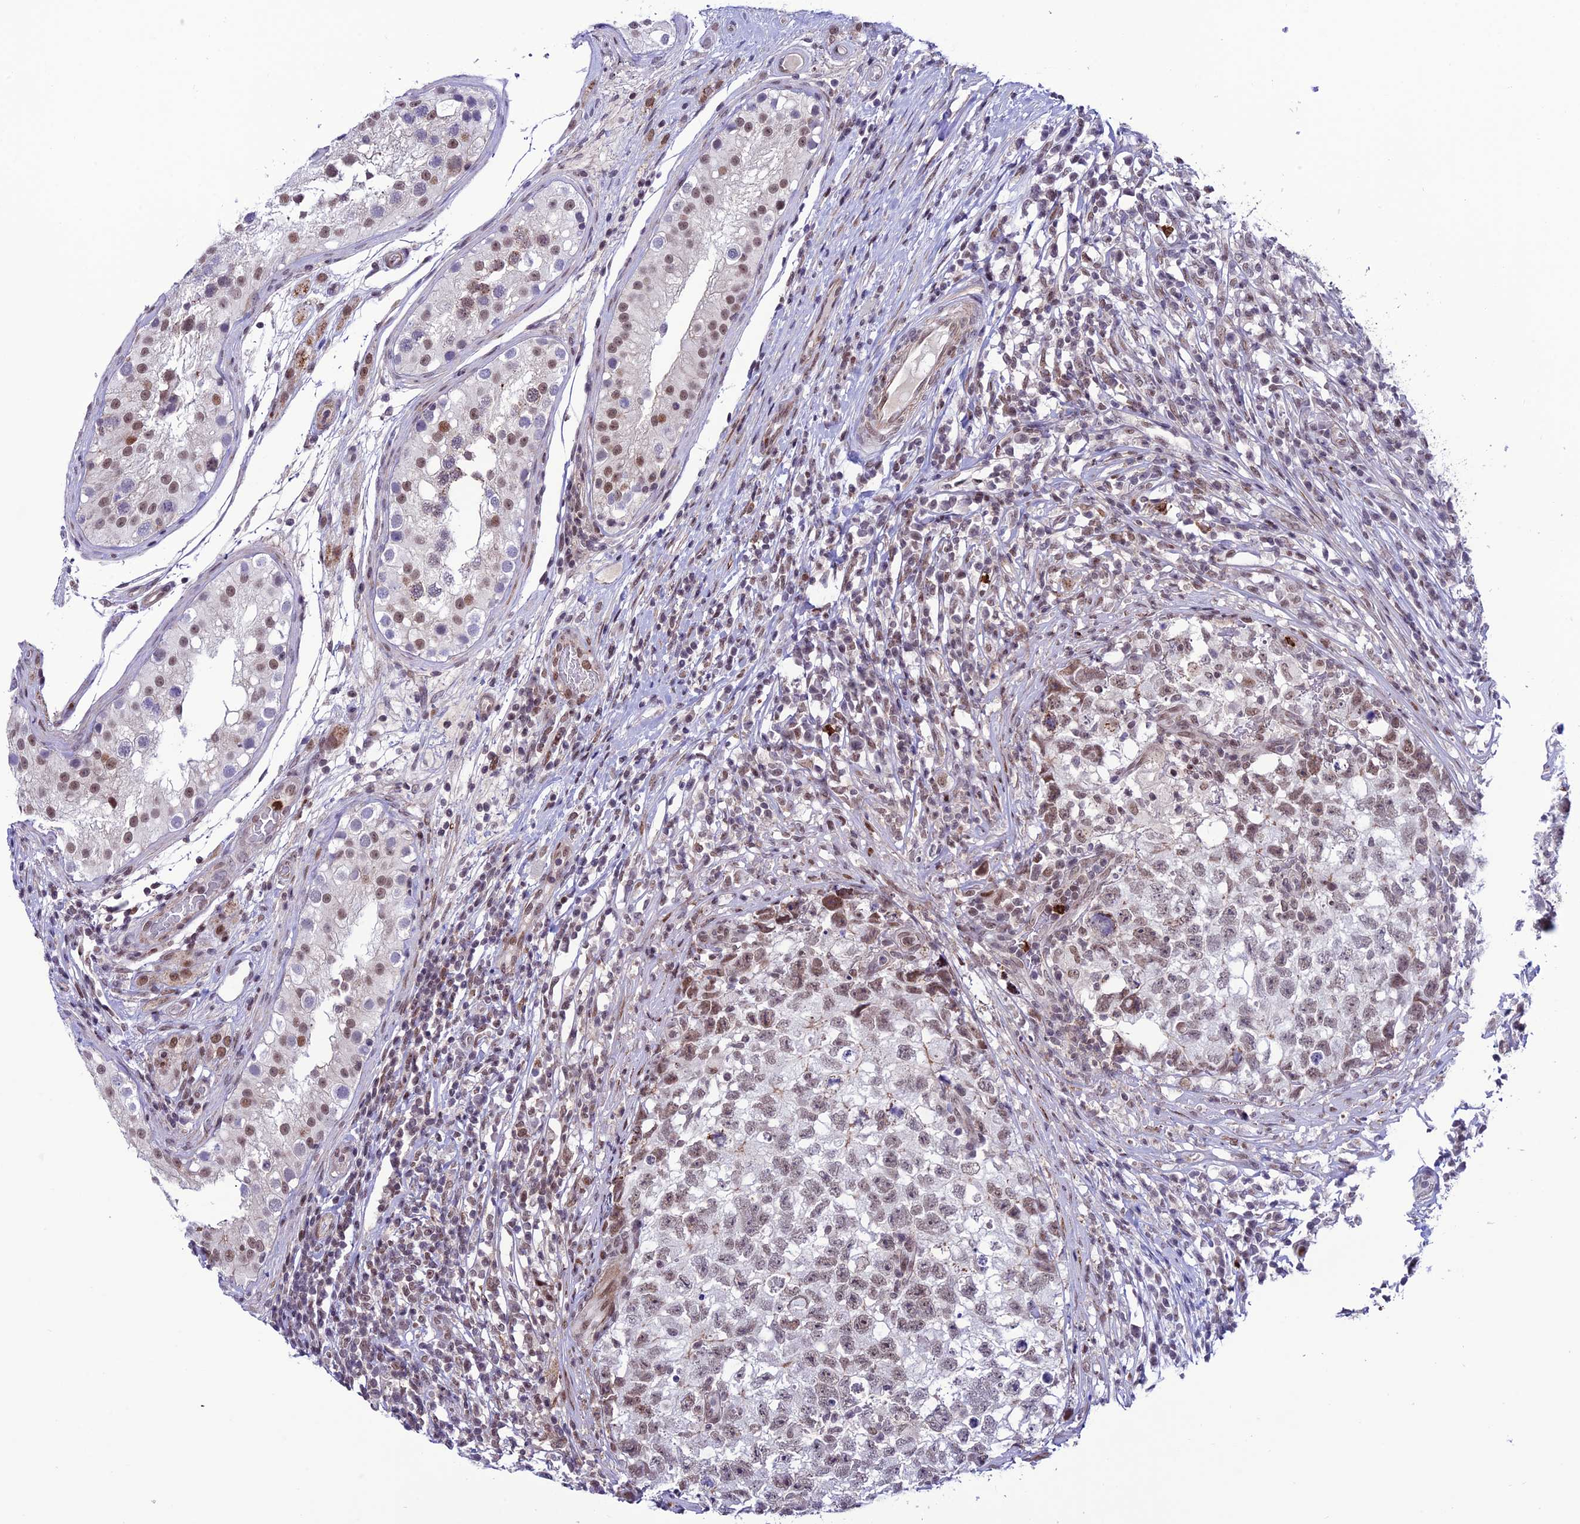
{"staining": {"intensity": "weak", "quantity": "25%-75%", "location": "nuclear"}, "tissue": "testis cancer", "cell_type": "Tumor cells", "image_type": "cancer", "snomed": [{"axis": "morphology", "description": "Seminoma, NOS"}, {"axis": "morphology", "description": "Carcinoma, Embryonal, NOS"}, {"axis": "topography", "description": "Testis"}], "caption": "This histopathology image demonstrates immunohistochemistry staining of testis cancer (embryonal carcinoma), with low weak nuclear staining in approximately 25%-75% of tumor cells.", "gene": "COL6A6", "patient": {"sex": "male", "age": 29}}